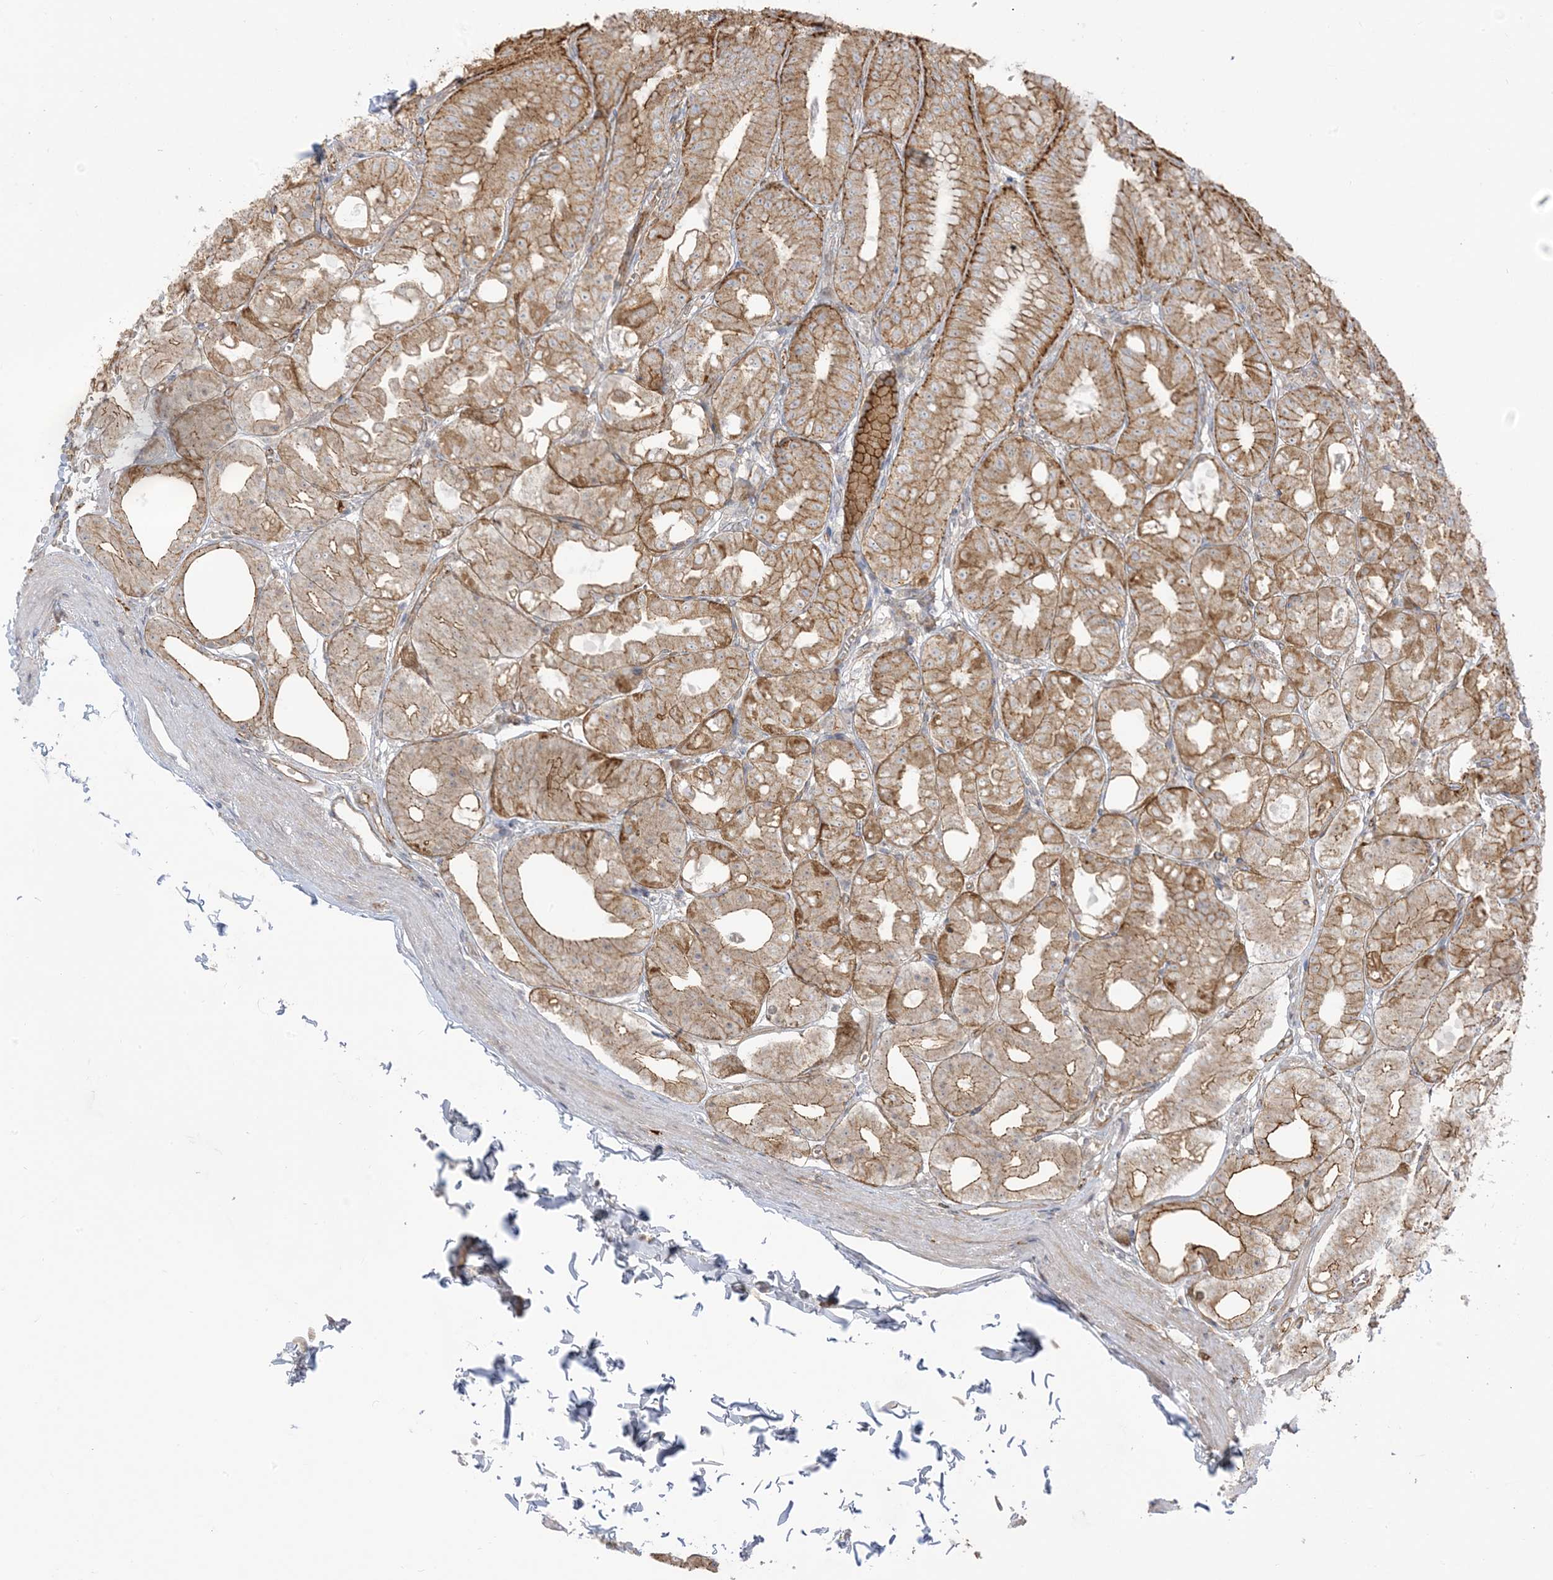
{"staining": {"intensity": "moderate", "quantity": ">75%", "location": "cytoplasmic/membranous"}, "tissue": "stomach", "cell_type": "Glandular cells", "image_type": "normal", "snomed": [{"axis": "morphology", "description": "Normal tissue, NOS"}, {"axis": "topography", "description": "Stomach, lower"}], "caption": "Protein expression by immunohistochemistry shows moderate cytoplasmic/membranous staining in approximately >75% of glandular cells in benign stomach.", "gene": "ICMT", "patient": {"sex": "male", "age": 71}}